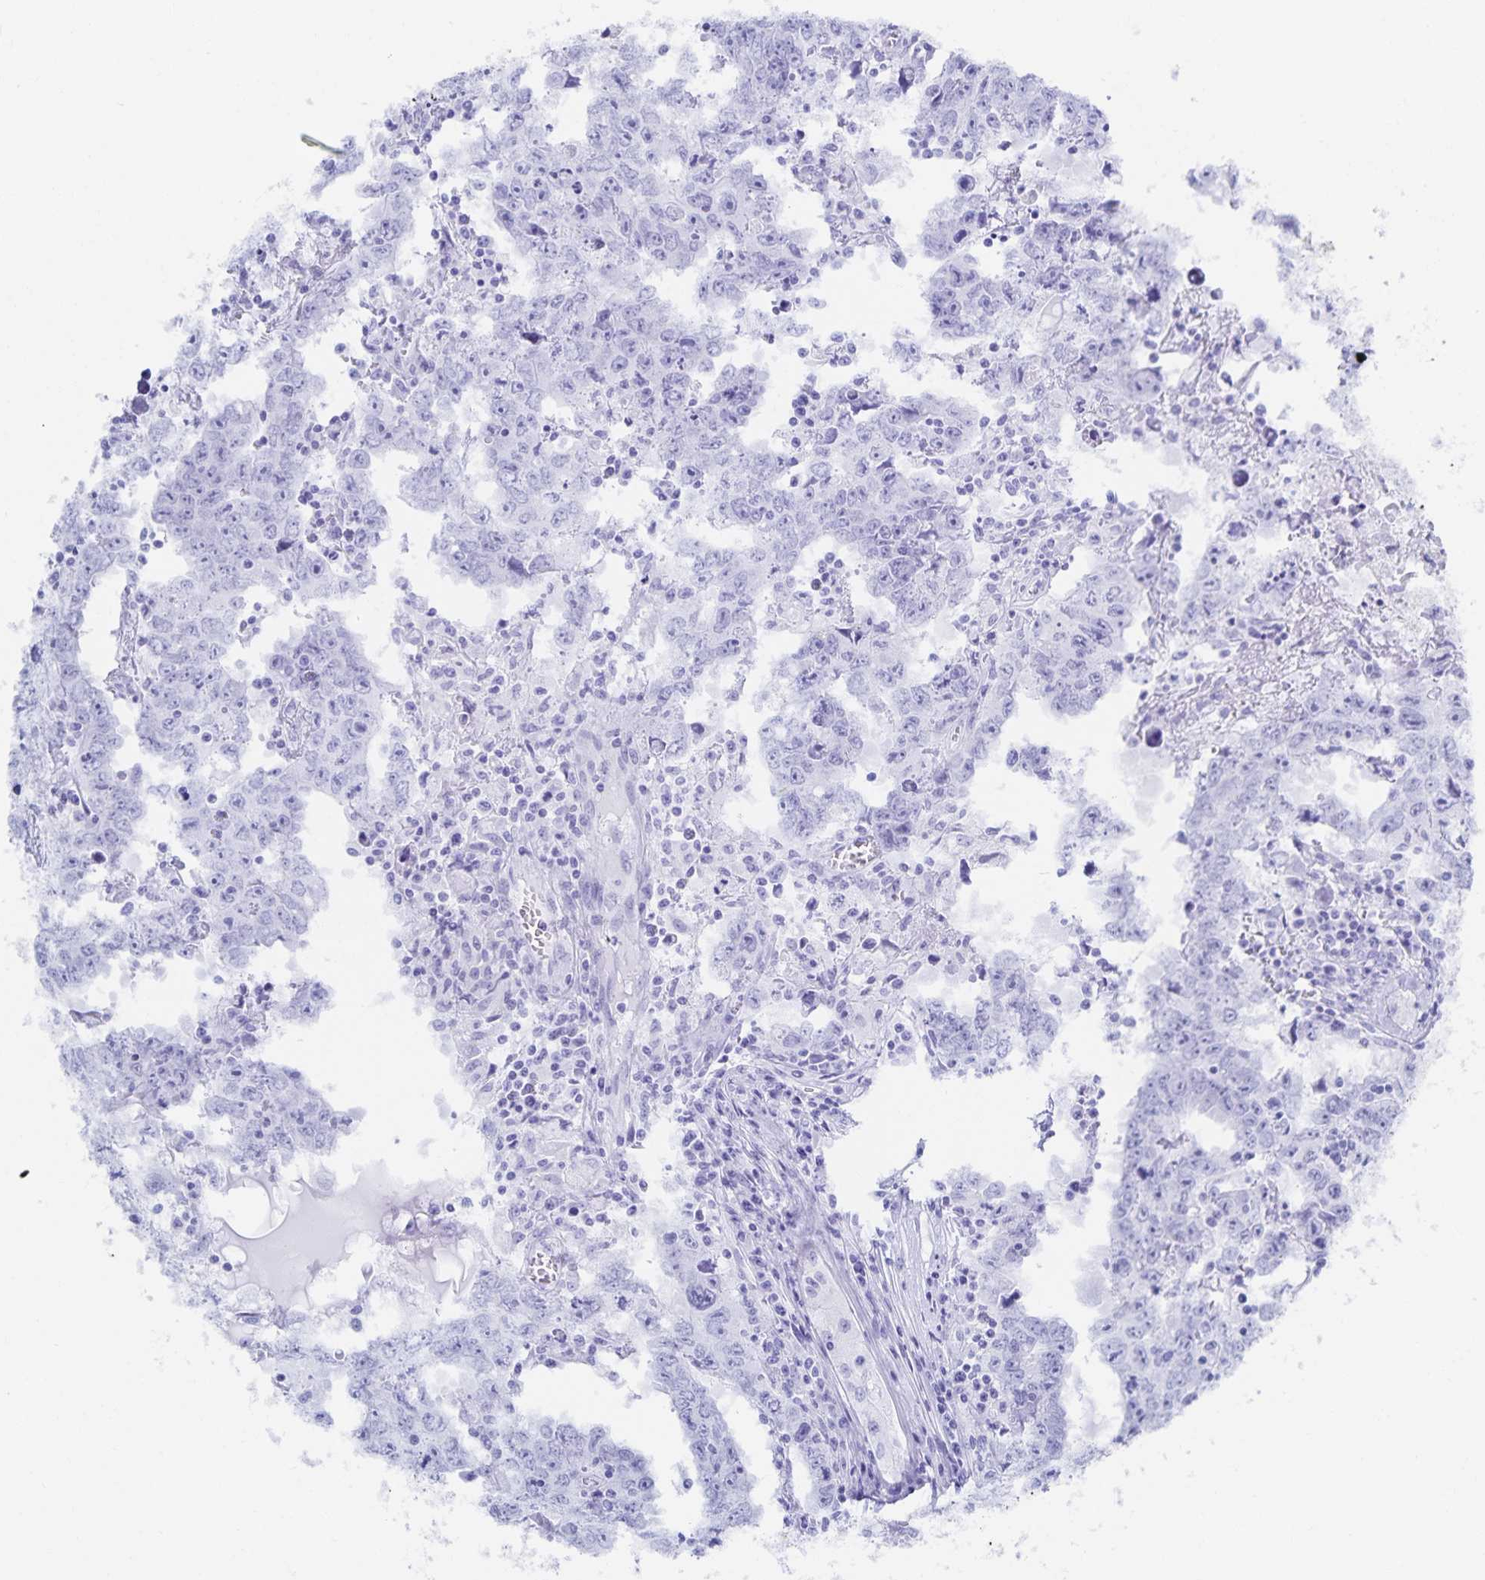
{"staining": {"intensity": "negative", "quantity": "none", "location": "none"}, "tissue": "testis cancer", "cell_type": "Tumor cells", "image_type": "cancer", "snomed": [{"axis": "morphology", "description": "Carcinoma, Embryonal, NOS"}, {"axis": "topography", "description": "Testis"}], "caption": "Tumor cells are negative for protein expression in human testis cancer (embryonal carcinoma). (Brightfield microscopy of DAB immunohistochemistry at high magnification).", "gene": "SNTN", "patient": {"sex": "male", "age": 22}}